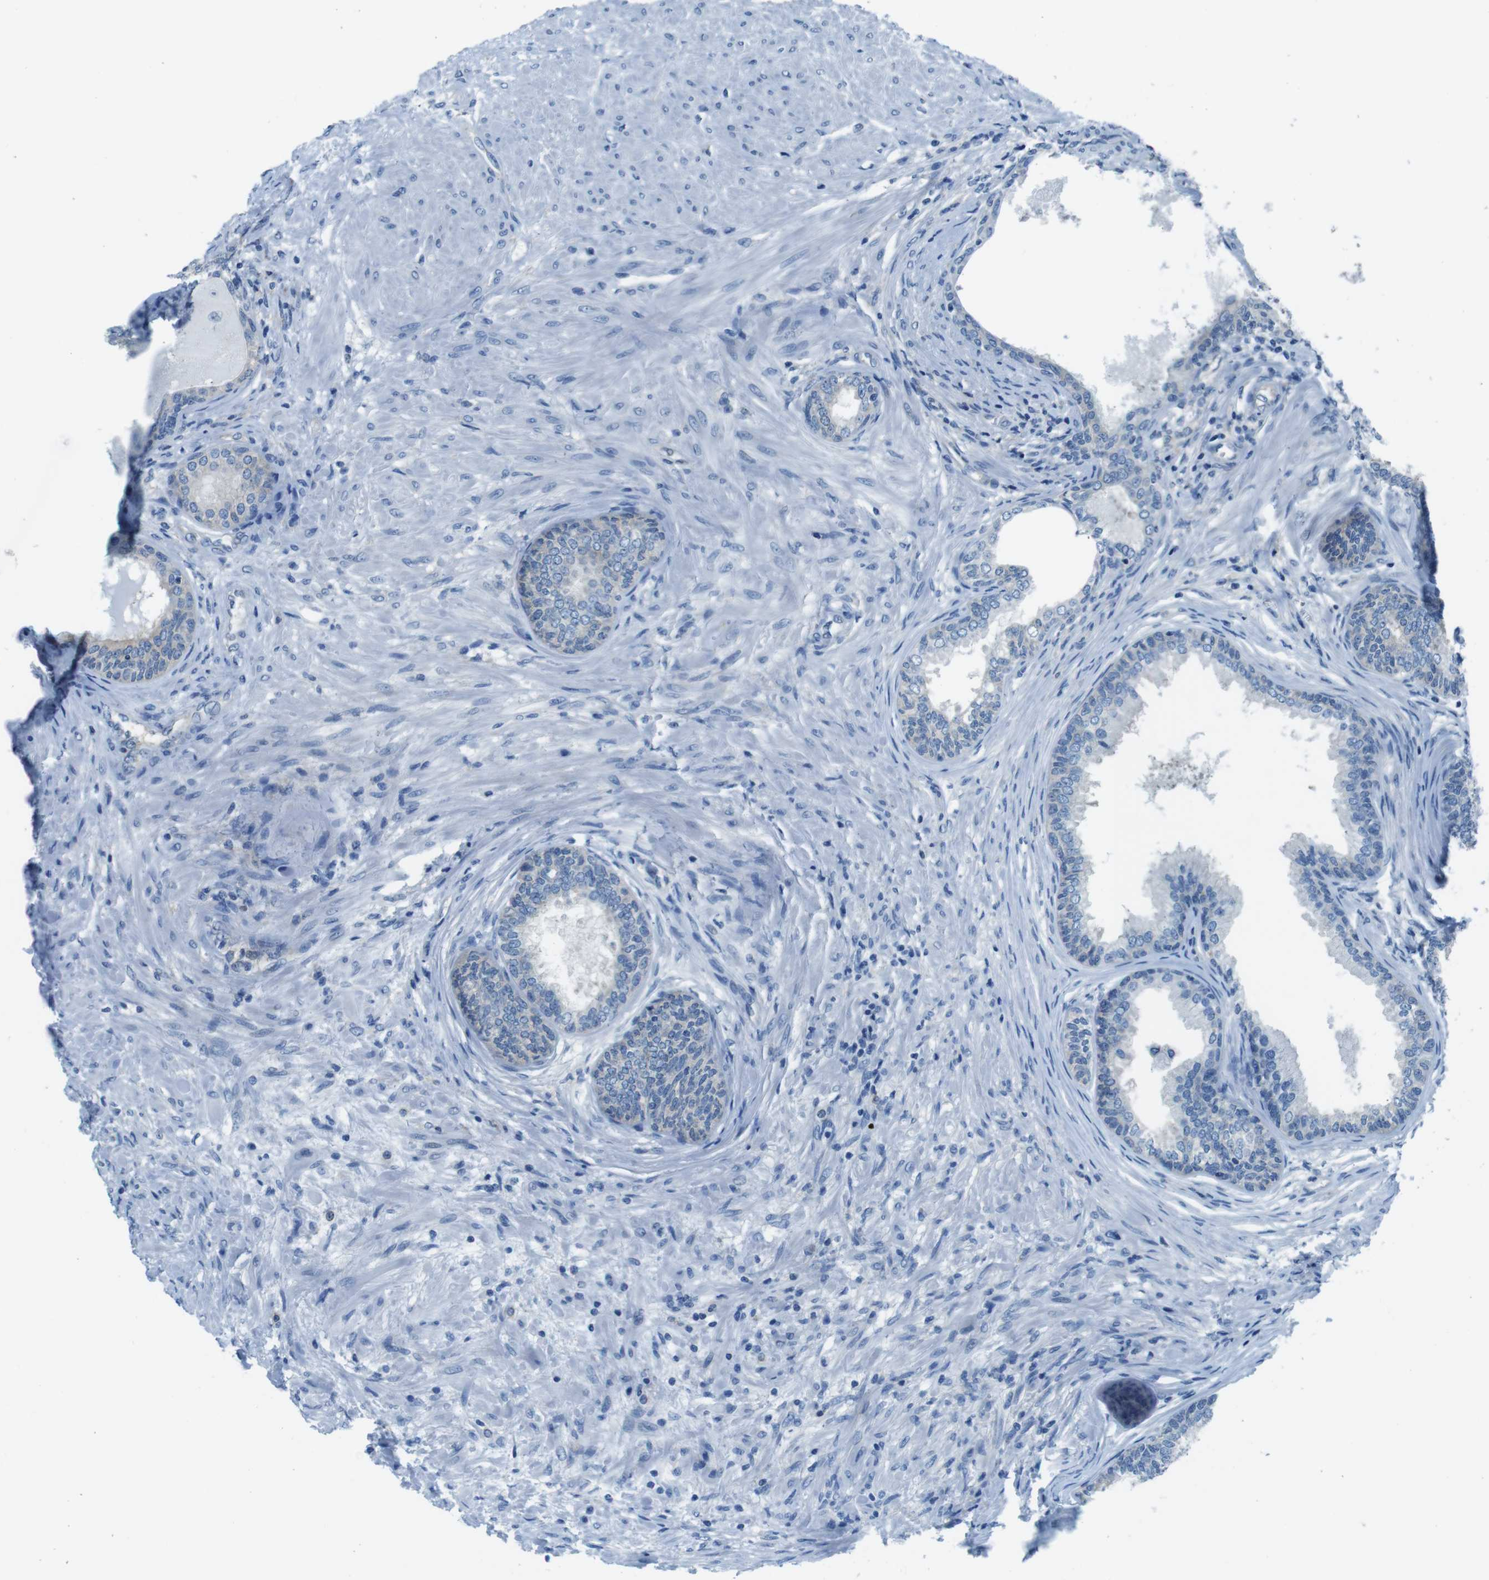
{"staining": {"intensity": "weak", "quantity": "25%-75%", "location": "cytoplasmic/membranous"}, "tissue": "prostate", "cell_type": "Glandular cells", "image_type": "normal", "snomed": [{"axis": "morphology", "description": "Normal tissue, NOS"}, {"axis": "topography", "description": "Prostate"}], "caption": "Prostate stained for a protein (brown) demonstrates weak cytoplasmic/membranous positive staining in about 25%-75% of glandular cells.", "gene": "EIF2B5", "patient": {"sex": "male", "age": 76}}